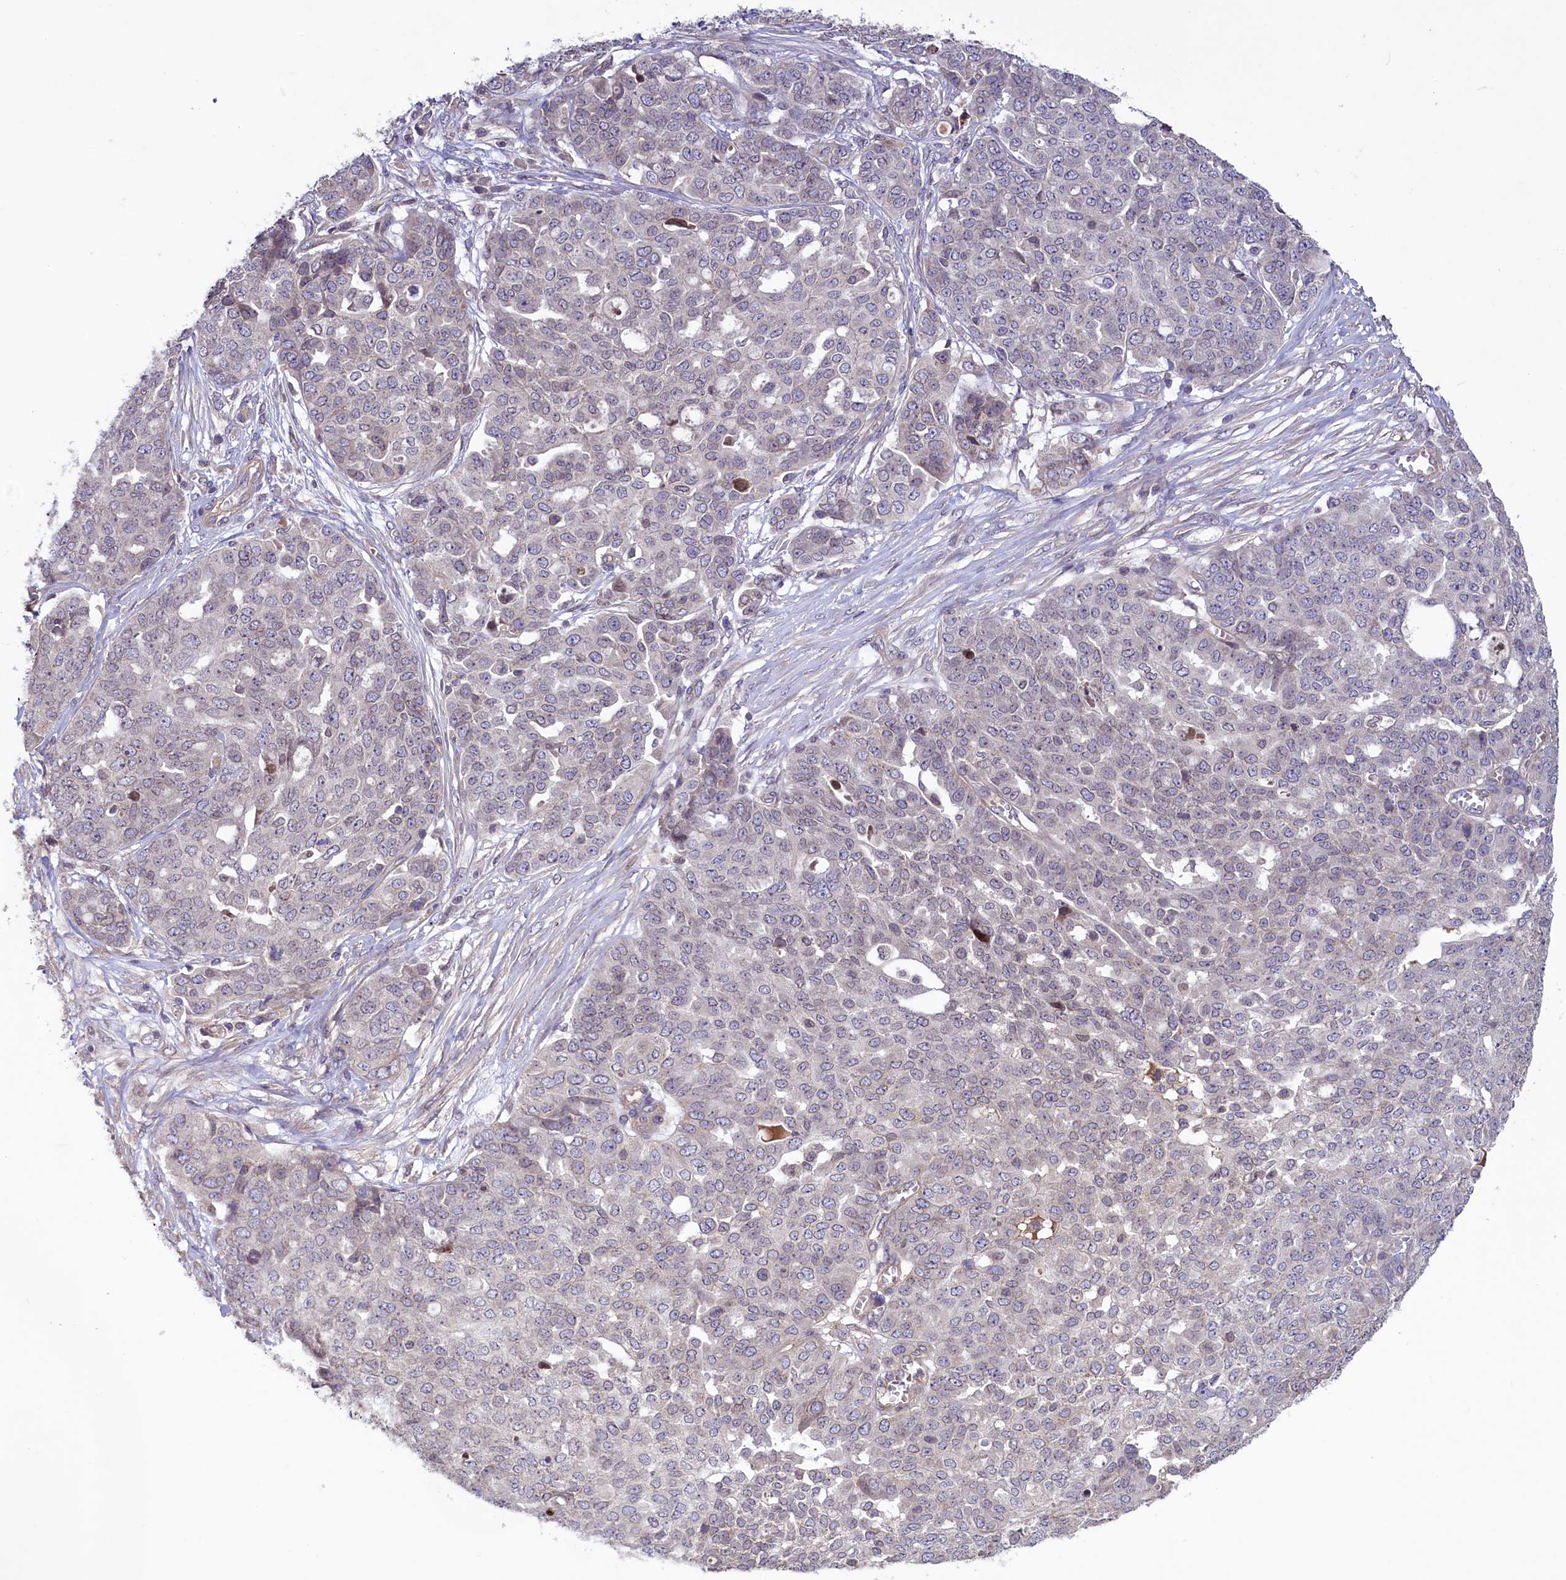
{"staining": {"intensity": "negative", "quantity": "none", "location": "none"}, "tissue": "ovarian cancer", "cell_type": "Tumor cells", "image_type": "cancer", "snomed": [{"axis": "morphology", "description": "Cystadenocarcinoma, serous, NOS"}, {"axis": "topography", "description": "Soft tissue"}, {"axis": "topography", "description": "Ovary"}], "caption": "DAB (3,3'-diaminobenzidine) immunohistochemical staining of human ovarian cancer (serous cystadenocarcinoma) displays no significant staining in tumor cells.", "gene": "CCDC125", "patient": {"sex": "female", "age": 57}}